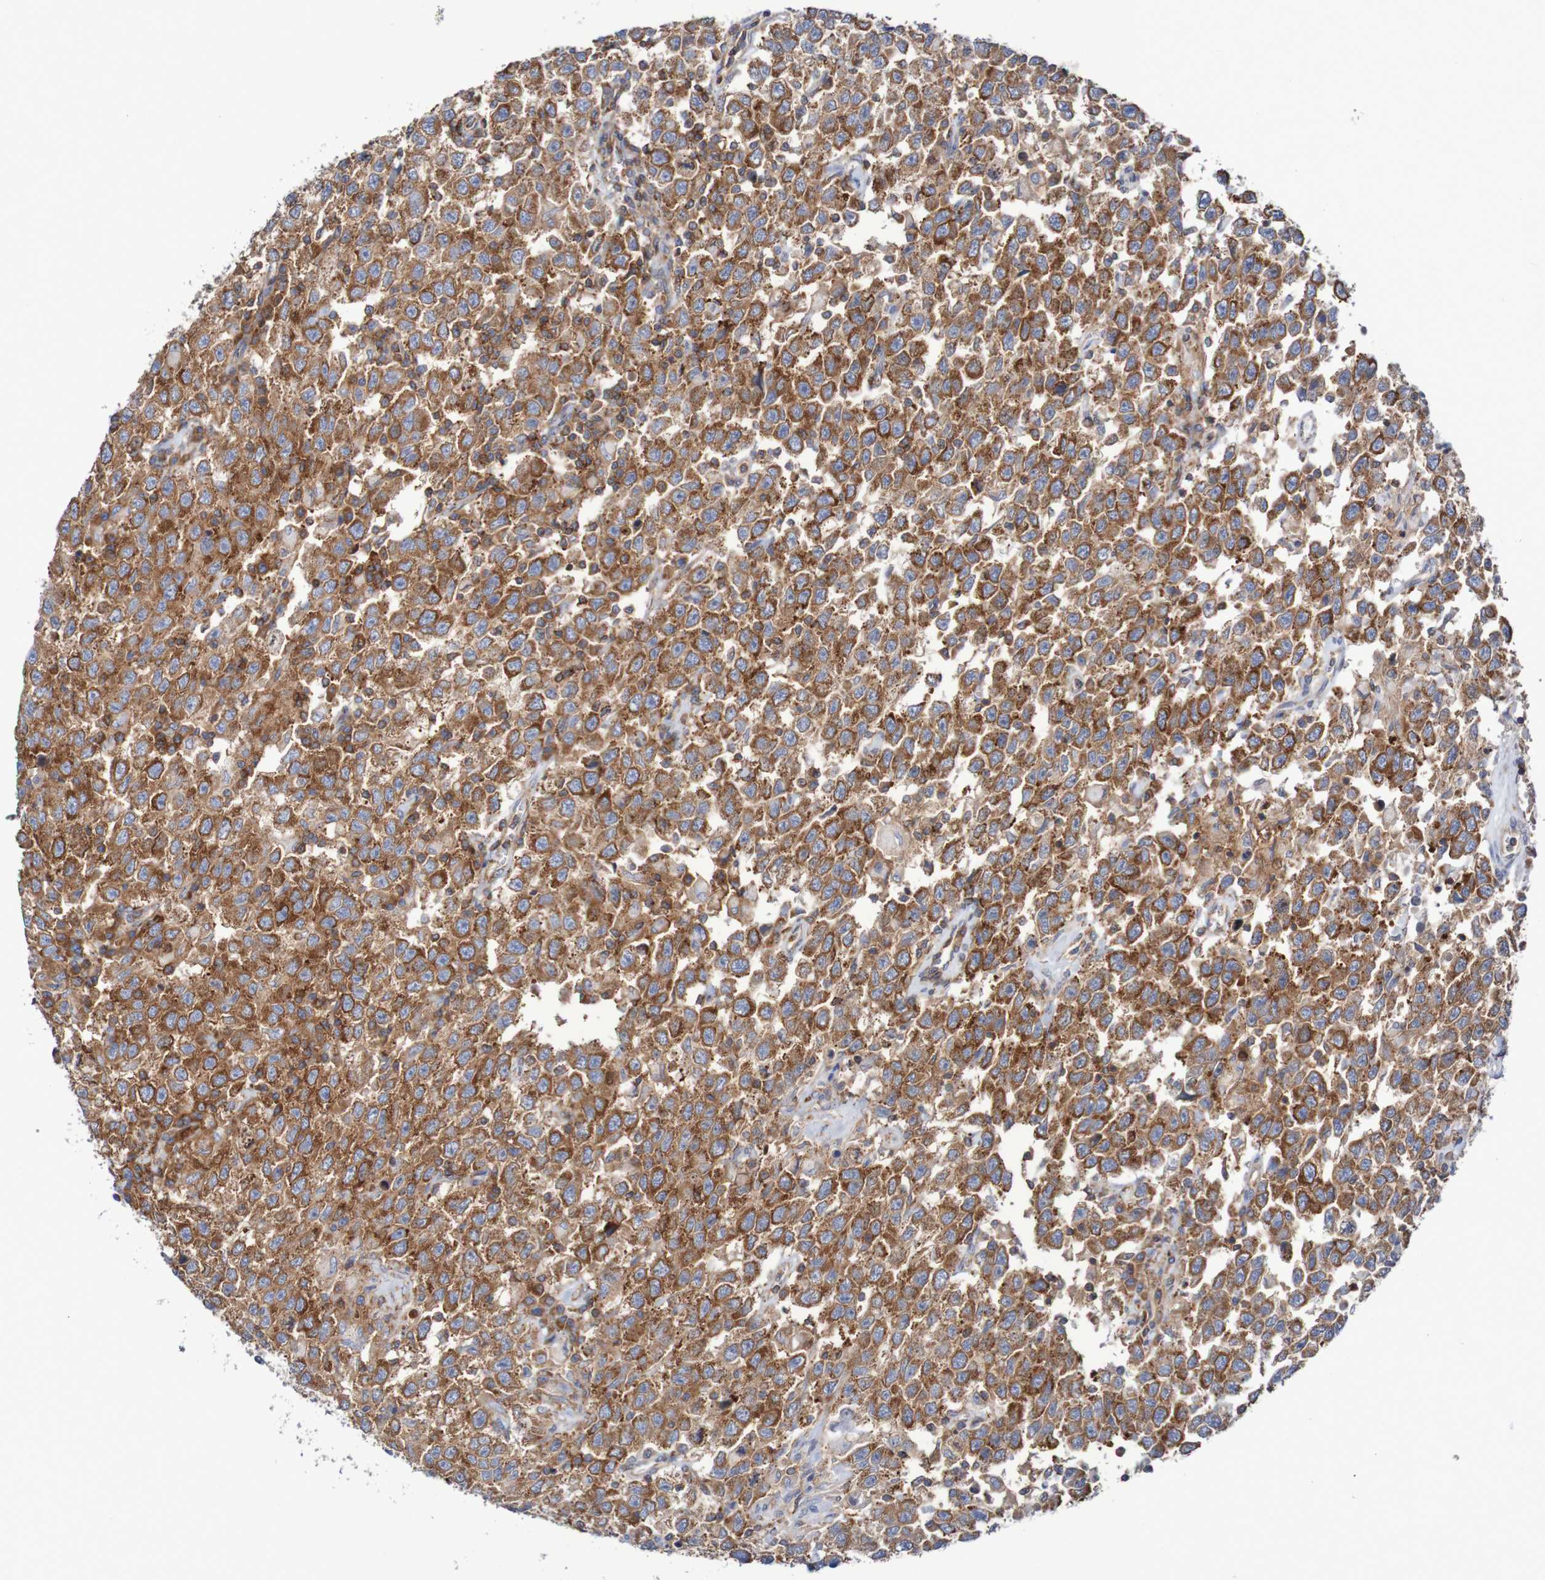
{"staining": {"intensity": "moderate", "quantity": ">75%", "location": "cytoplasmic/membranous"}, "tissue": "testis cancer", "cell_type": "Tumor cells", "image_type": "cancer", "snomed": [{"axis": "morphology", "description": "Seminoma, NOS"}, {"axis": "topography", "description": "Testis"}], "caption": "An immunohistochemistry photomicrograph of neoplastic tissue is shown. Protein staining in brown labels moderate cytoplasmic/membranous positivity in testis cancer (seminoma) within tumor cells.", "gene": "FXR2", "patient": {"sex": "male", "age": 41}}